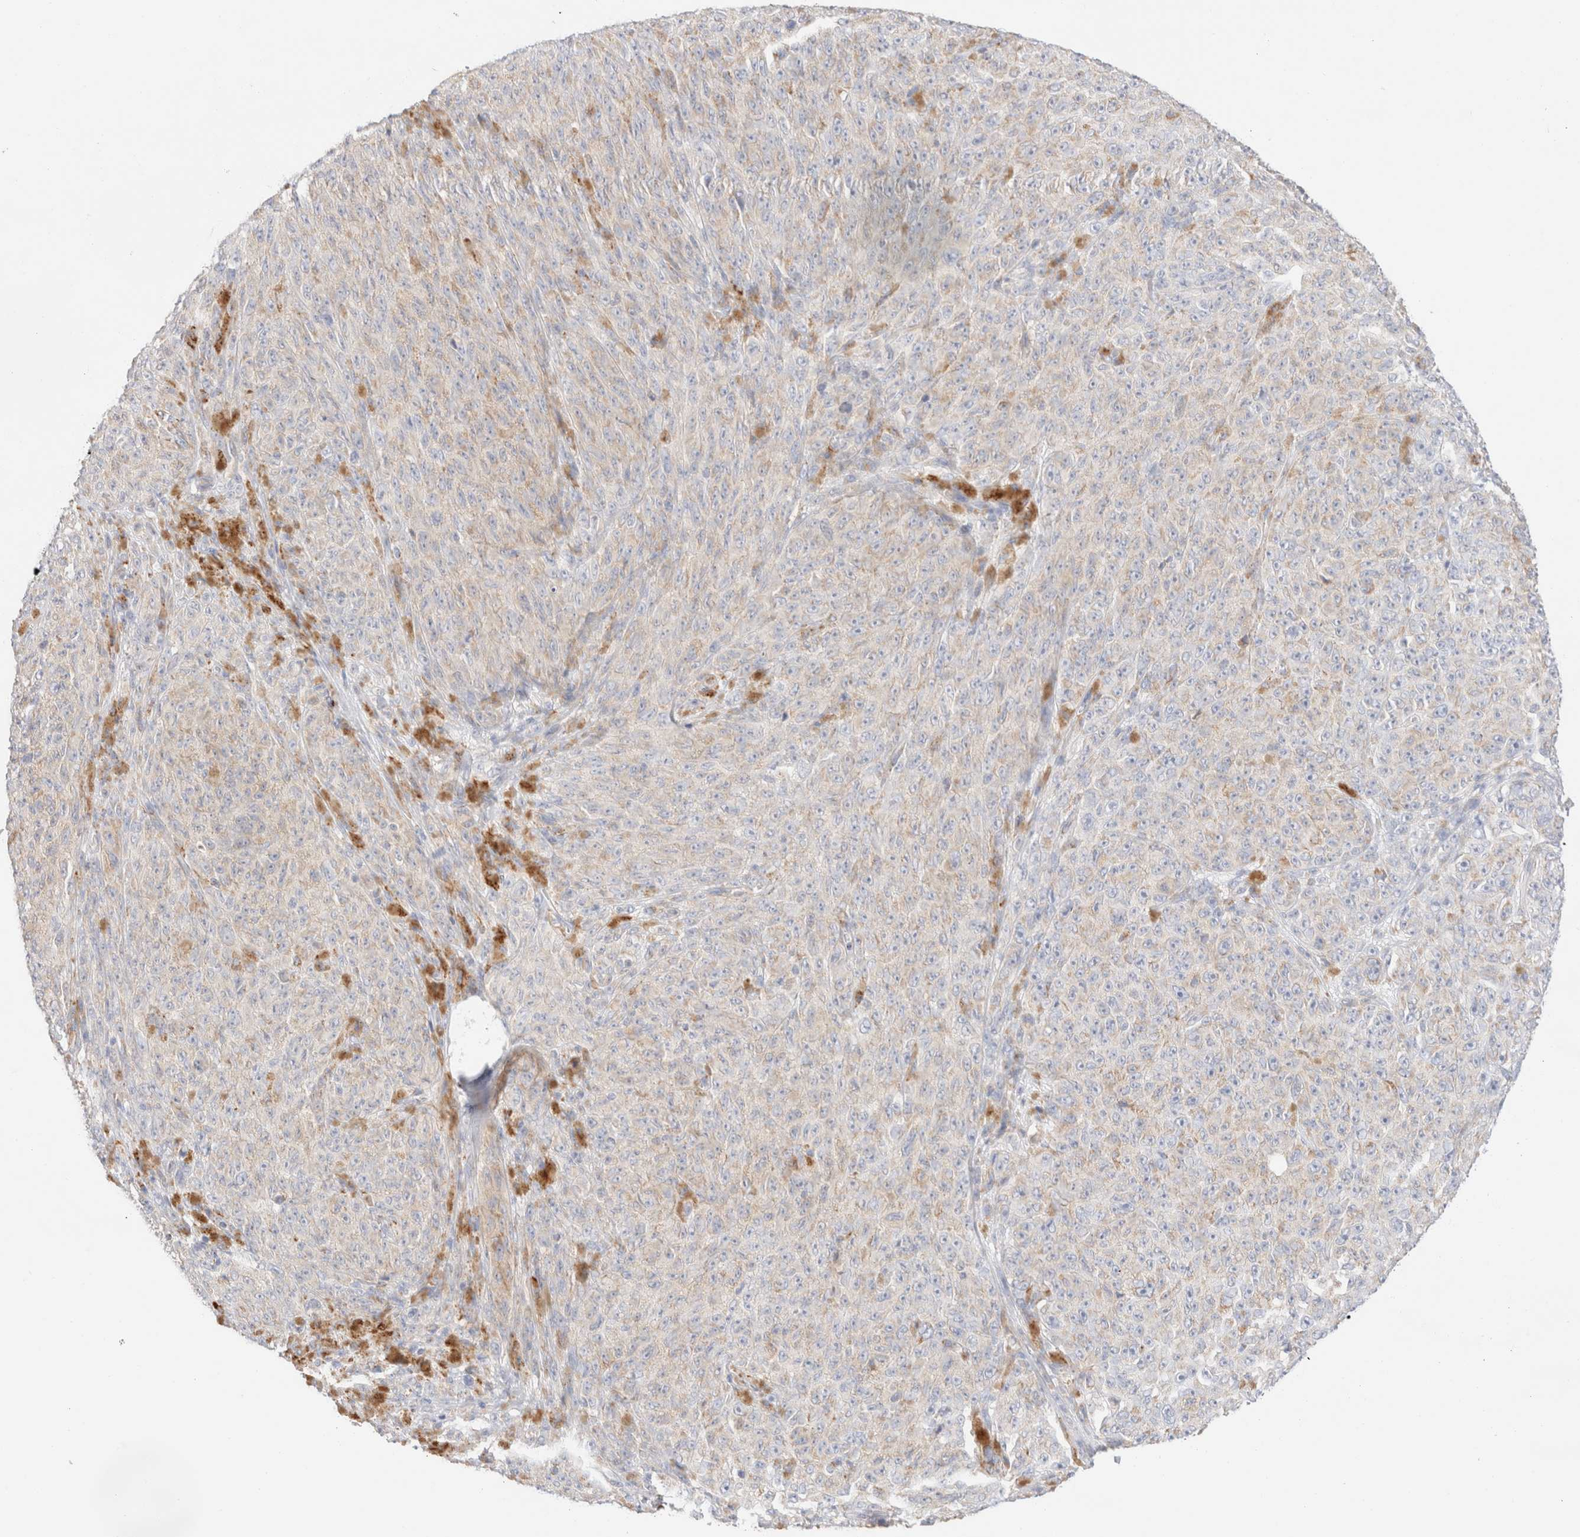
{"staining": {"intensity": "negative", "quantity": "none", "location": "none"}, "tissue": "melanoma", "cell_type": "Tumor cells", "image_type": "cancer", "snomed": [{"axis": "morphology", "description": "Malignant melanoma, NOS"}, {"axis": "topography", "description": "Skin"}], "caption": "IHC of human malignant melanoma shows no staining in tumor cells. The staining was performed using DAB (3,3'-diaminobenzidine) to visualize the protein expression in brown, while the nuclei were stained in blue with hematoxylin (Magnification: 20x).", "gene": "ATP6V1C1", "patient": {"sex": "female", "age": 82}}